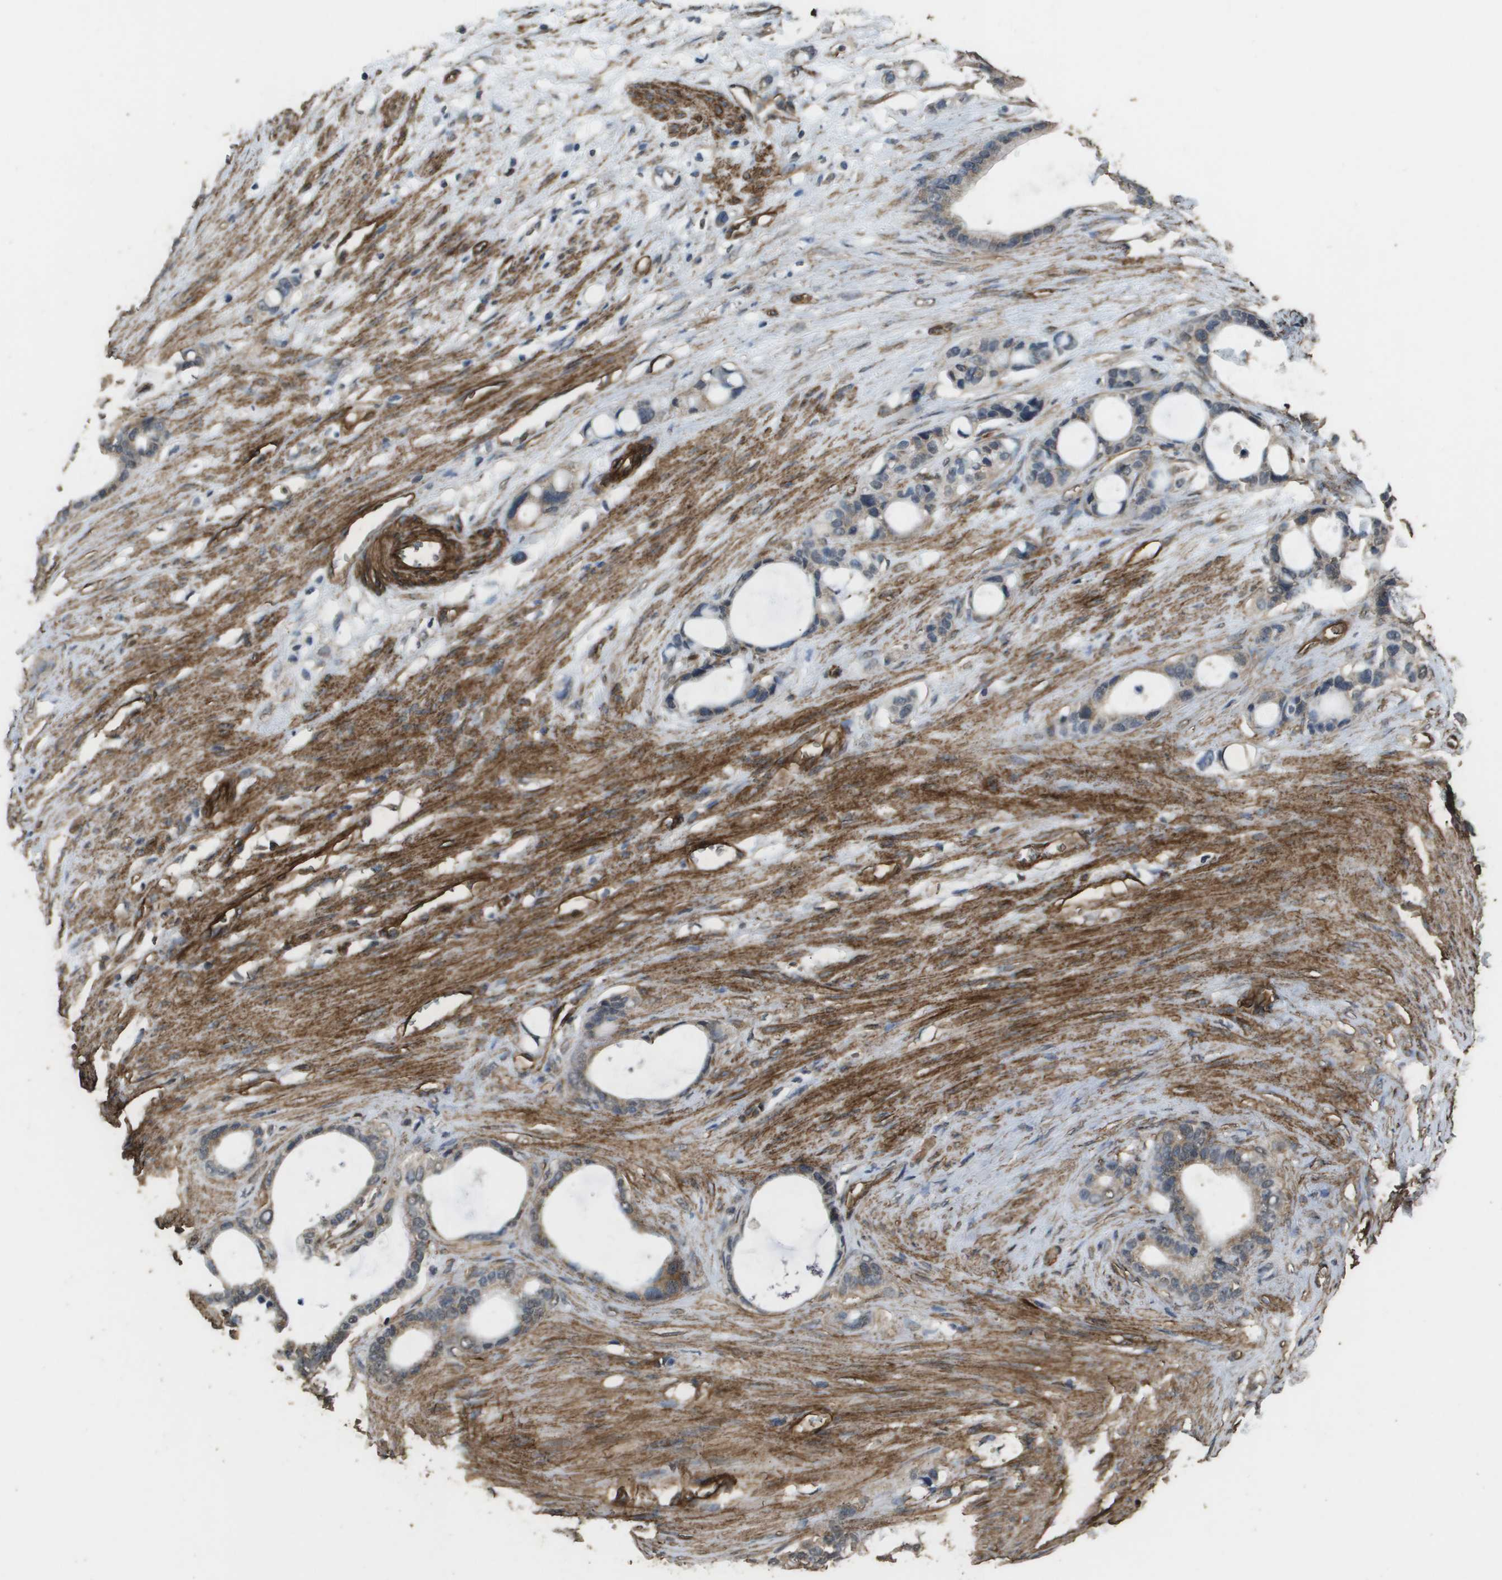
{"staining": {"intensity": "moderate", "quantity": ">75%", "location": "cytoplasmic/membranous"}, "tissue": "stomach cancer", "cell_type": "Tumor cells", "image_type": "cancer", "snomed": [{"axis": "morphology", "description": "Adenocarcinoma, NOS"}, {"axis": "topography", "description": "Stomach"}], "caption": "Protein staining of stomach cancer tissue exhibits moderate cytoplasmic/membranous positivity in approximately >75% of tumor cells.", "gene": "AAMP", "patient": {"sex": "female", "age": 75}}